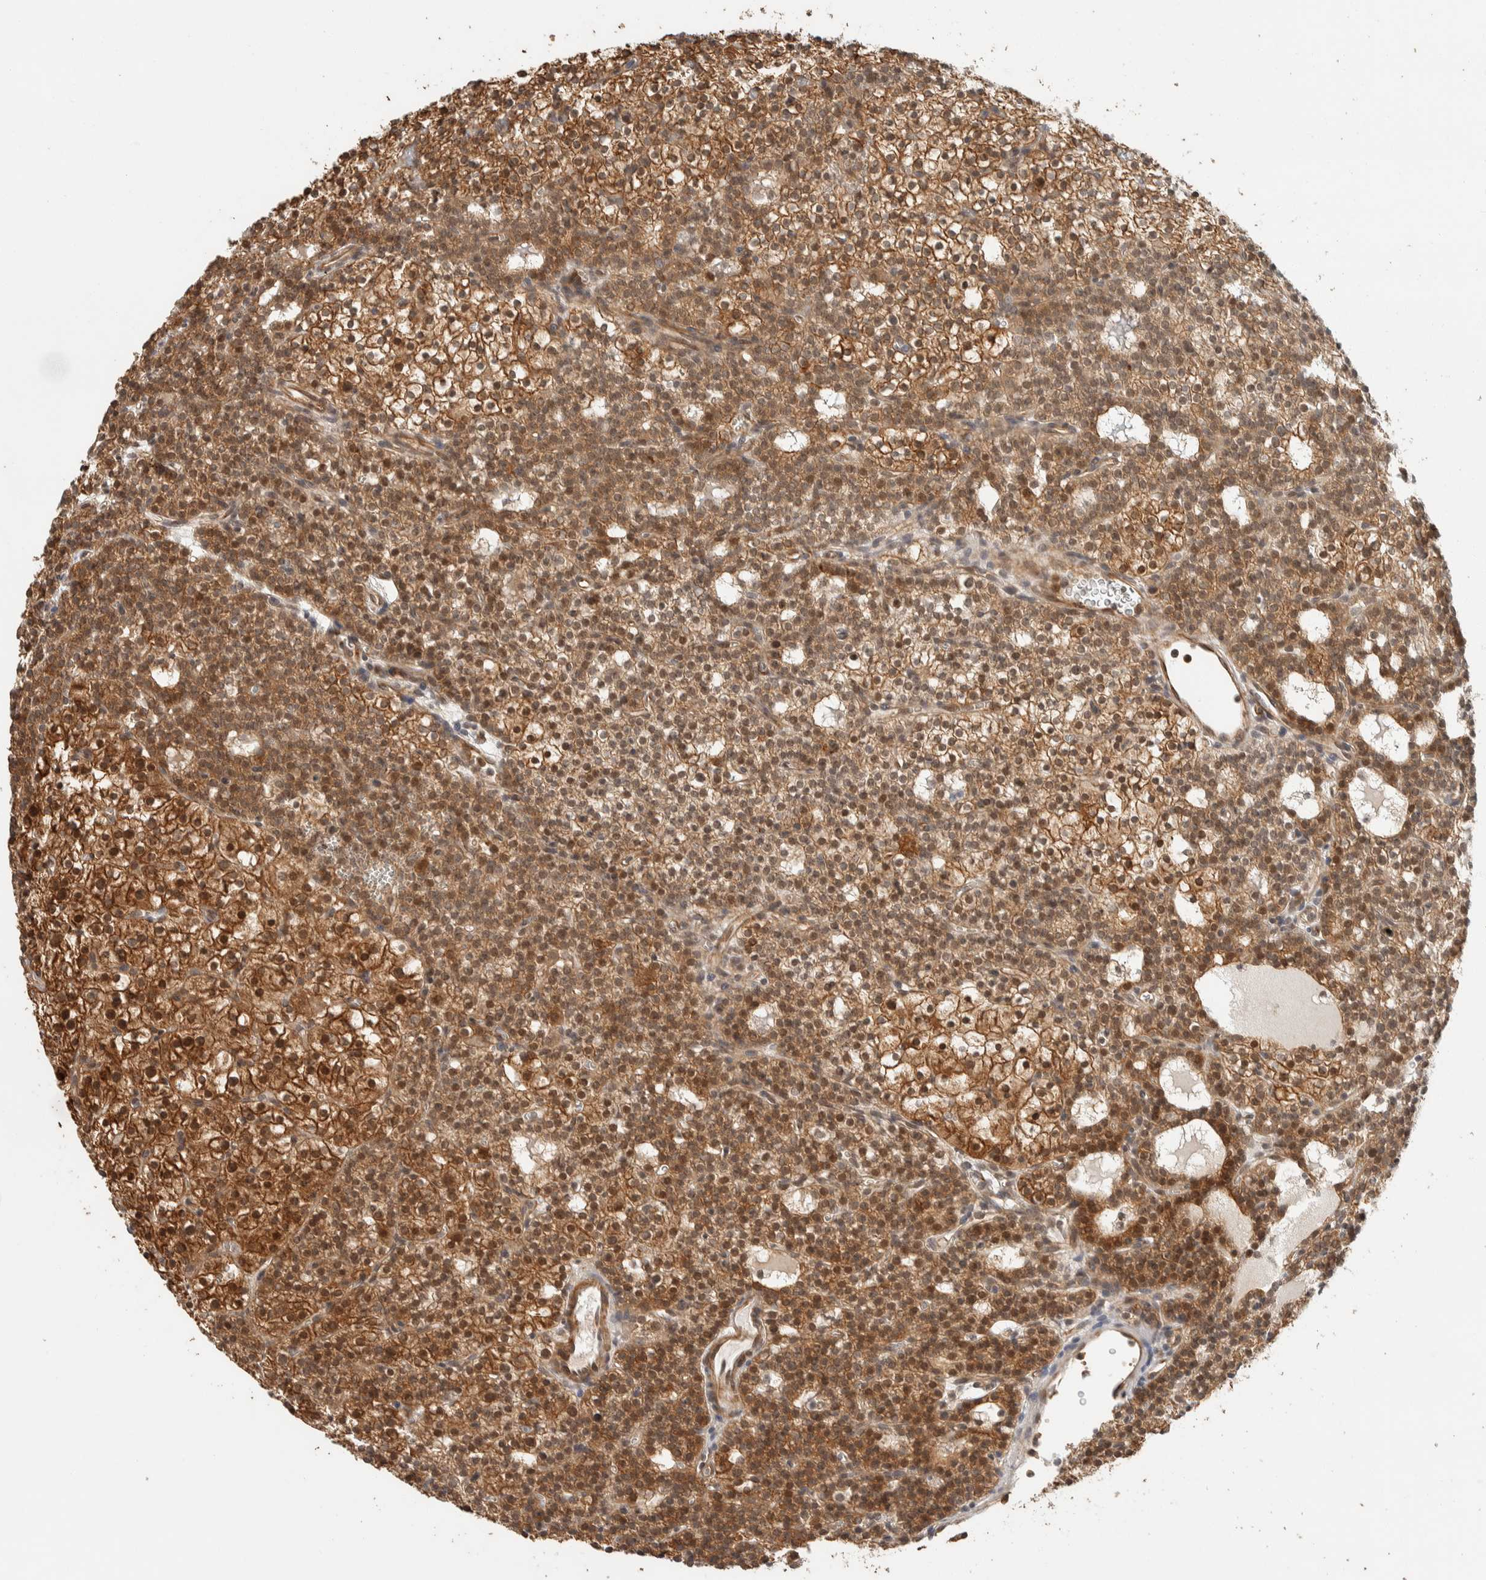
{"staining": {"intensity": "moderate", "quantity": ">75%", "location": "cytoplasmic/membranous"}, "tissue": "parathyroid gland", "cell_type": "Glandular cells", "image_type": "normal", "snomed": [{"axis": "morphology", "description": "Normal tissue, NOS"}, {"axis": "morphology", "description": "Adenoma, NOS"}, {"axis": "topography", "description": "Parathyroid gland"}], "caption": "DAB immunohistochemical staining of normal human parathyroid gland displays moderate cytoplasmic/membranous protein staining in approximately >75% of glandular cells.", "gene": "ZBTB2", "patient": {"sex": "female", "age": 74}}